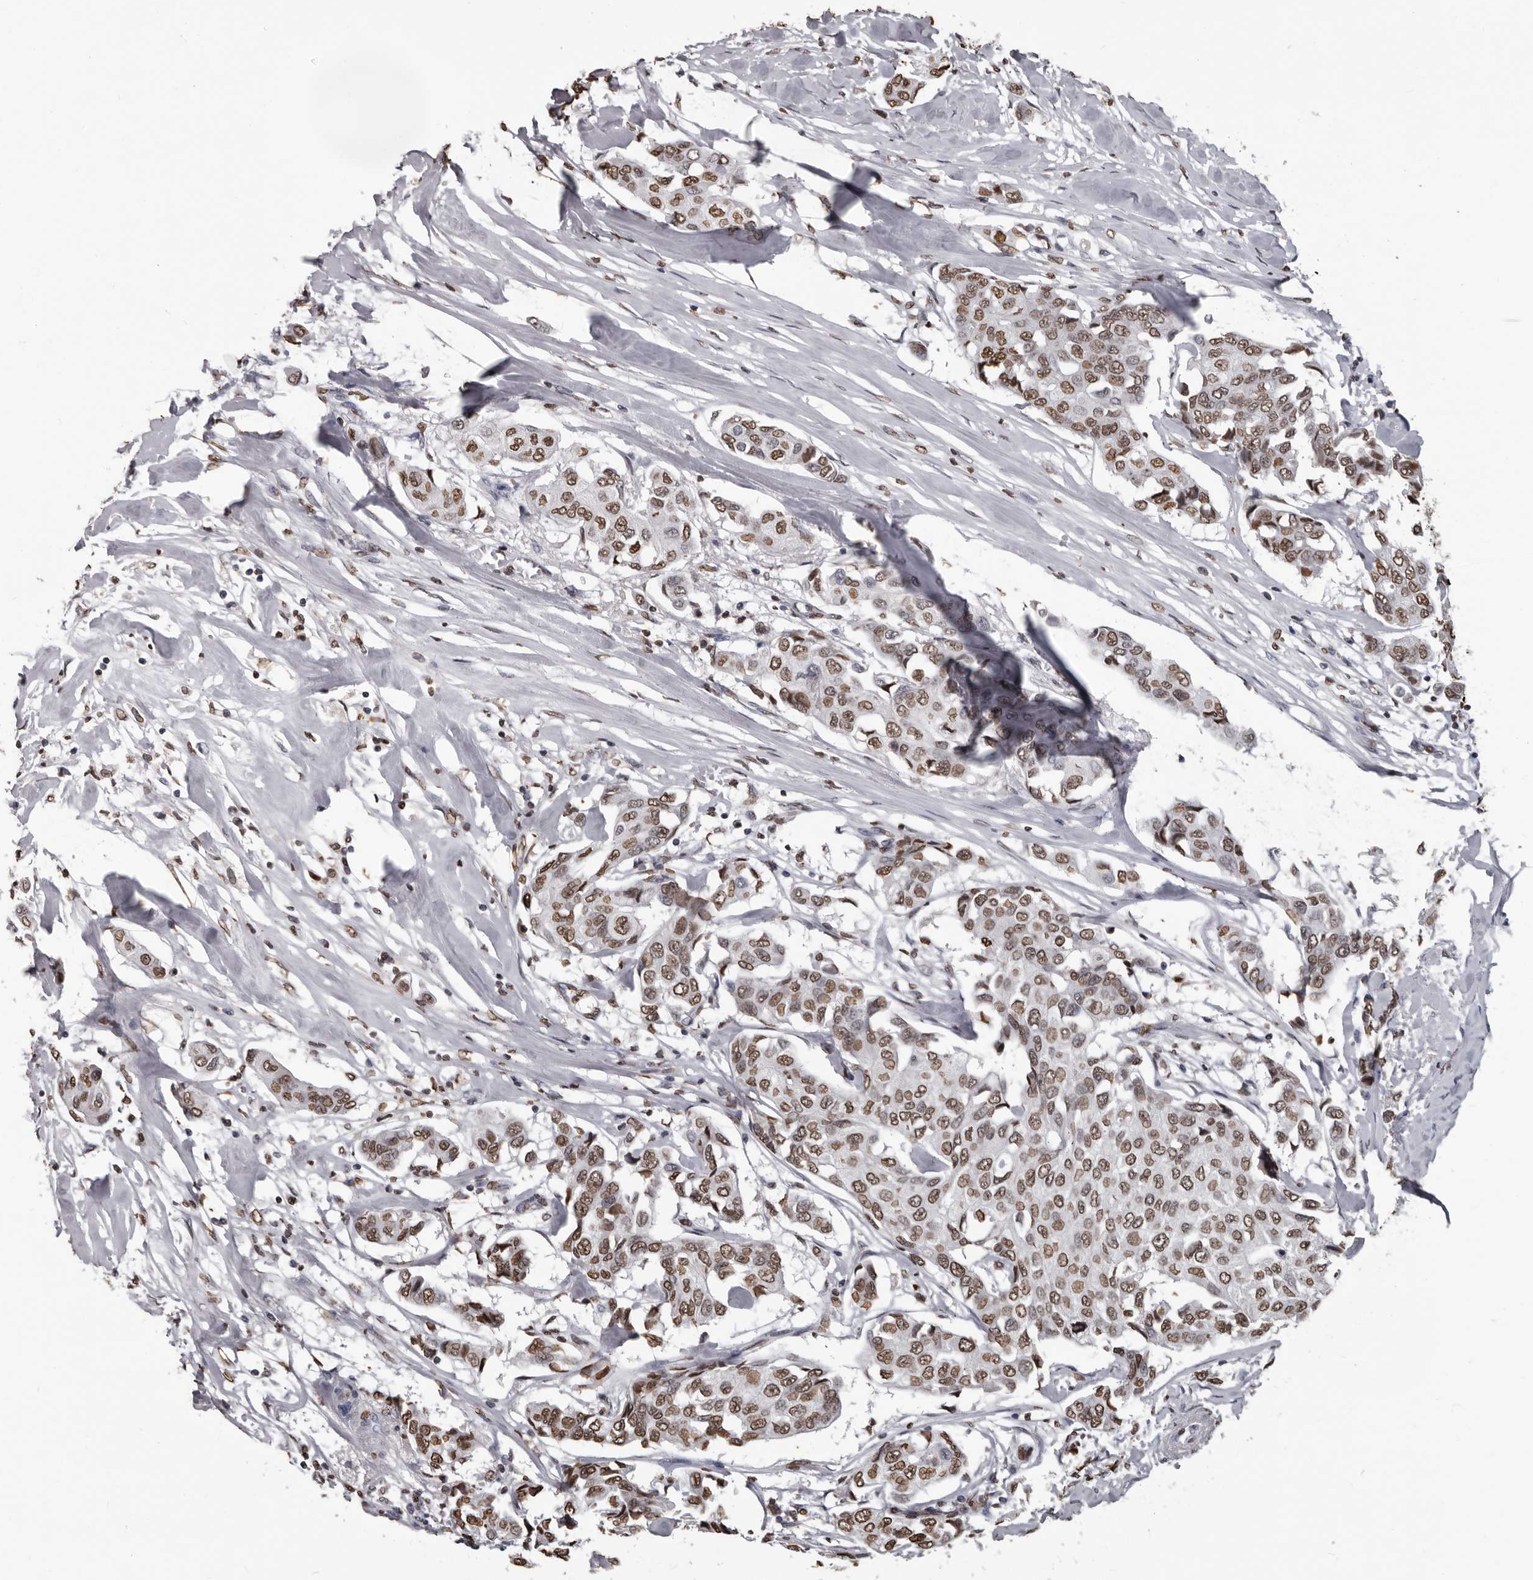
{"staining": {"intensity": "strong", "quantity": ">75%", "location": "cytoplasmic/membranous,nuclear"}, "tissue": "breast cancer", "cell_type": "Tumor cells", "image_type": "cancer", "snomed": [{"axis": "morphology", "description": "Duct carcinoma"}, {"axis": "topography", "description": "Breast"}], "caption": "Protein staining of breast cancer (invasive ductal carcinoma) tissue exhibits strong cytoplasmic/membranous and nuclear expression in approximately >75% of tumor cells.", "gene": "AHR", "patient": {"sex": "female", "age": 80}}